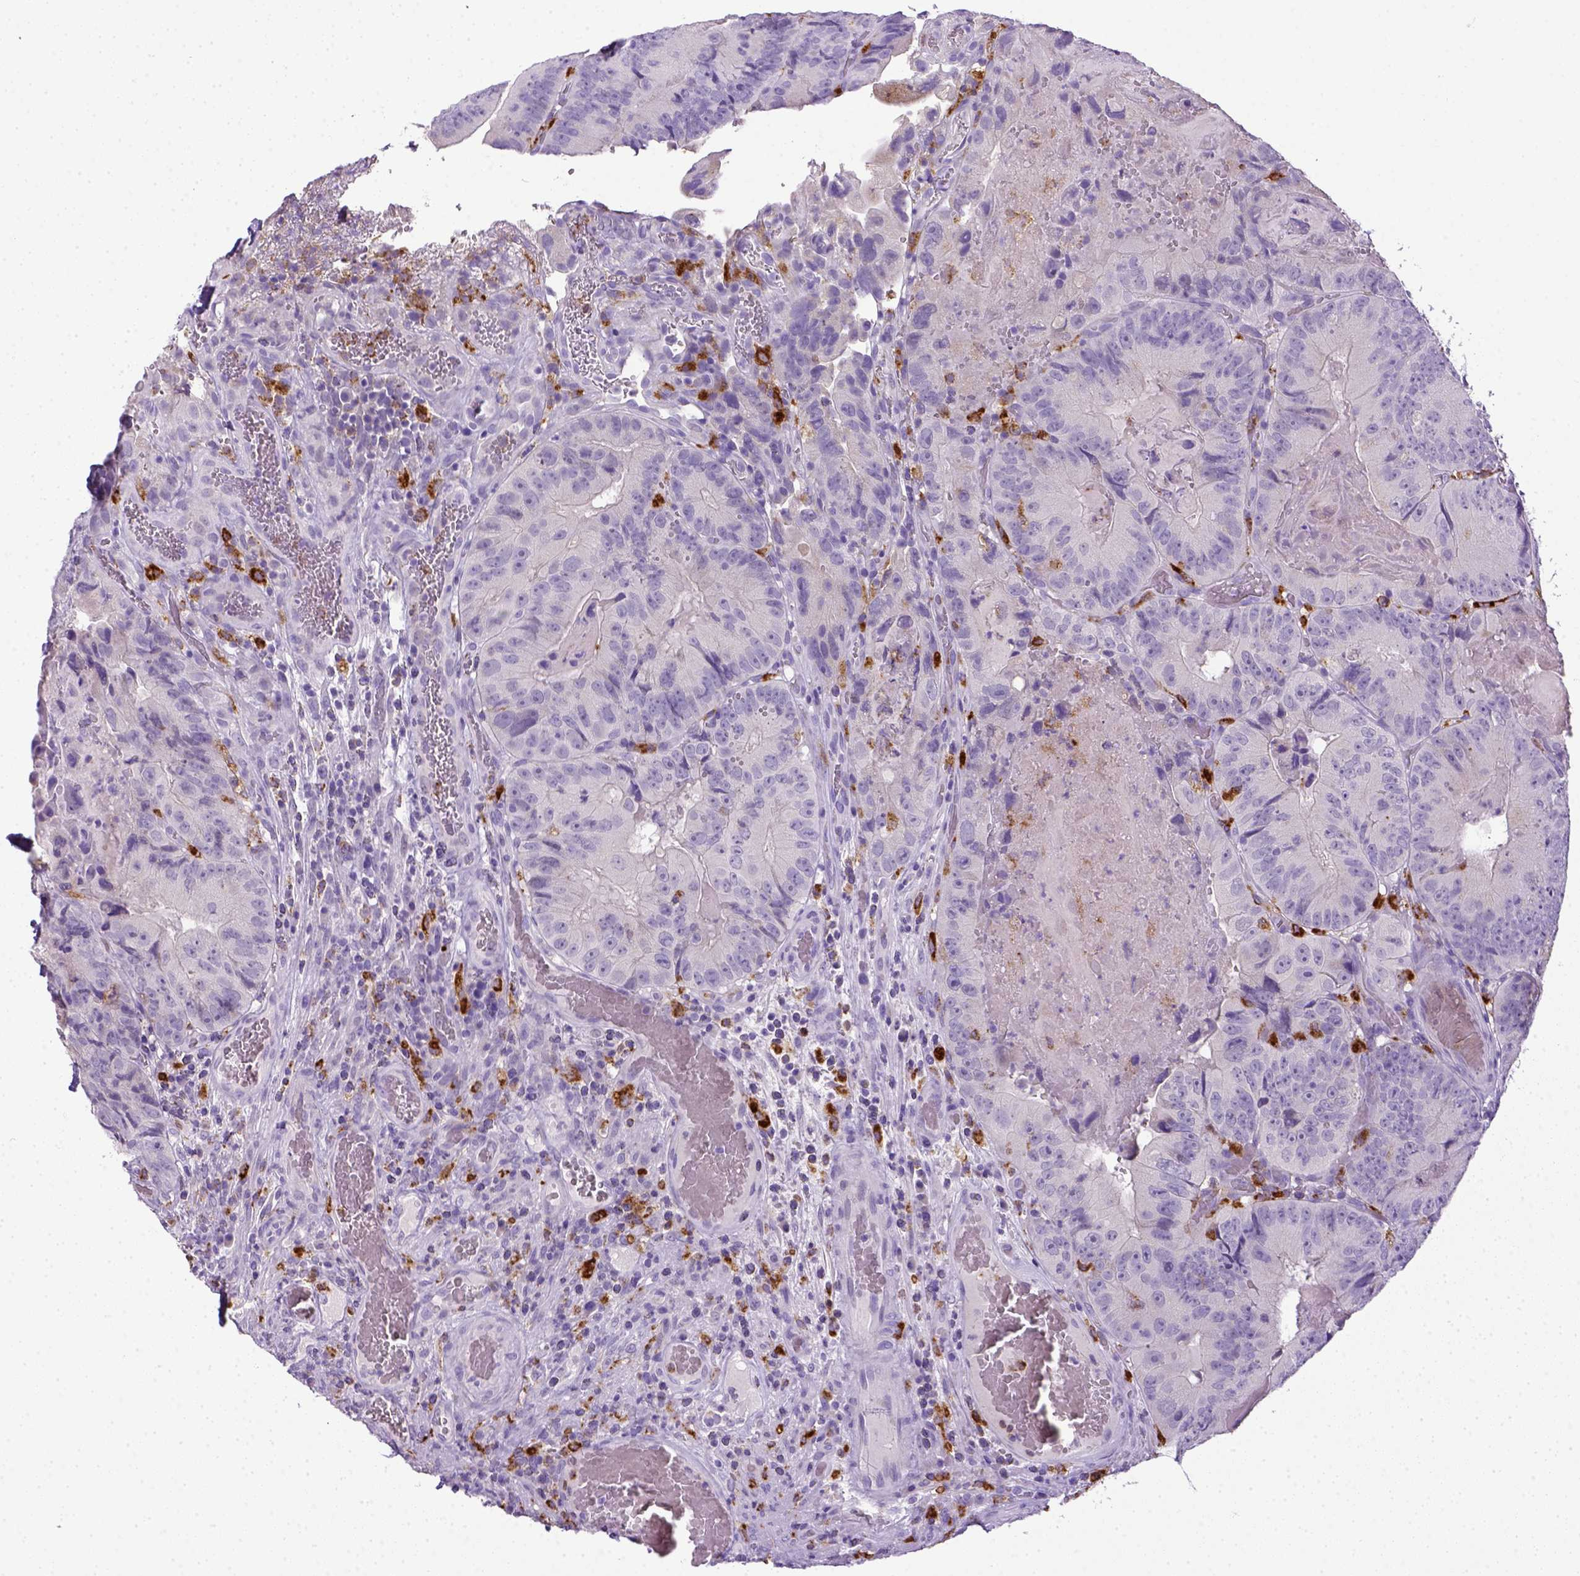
{"staining": {"intensity": "negative", "quantity": "none", "location": "none"}, "tissue": "colorectal cancer", "cell_type": "Tumor cells", "image_type": "cancer", "snomed": [{"axis": "morphology", "description": "Adenocarcinoma, NOS"}, {"axis": "topography", "description": "Colon"}], "caption": "A photomicrograph of human colorectal adenocarcinoma is negative for staining in tumor cells.", "gene": "CD68", "patient": {"sex": "female", "age": 86}}